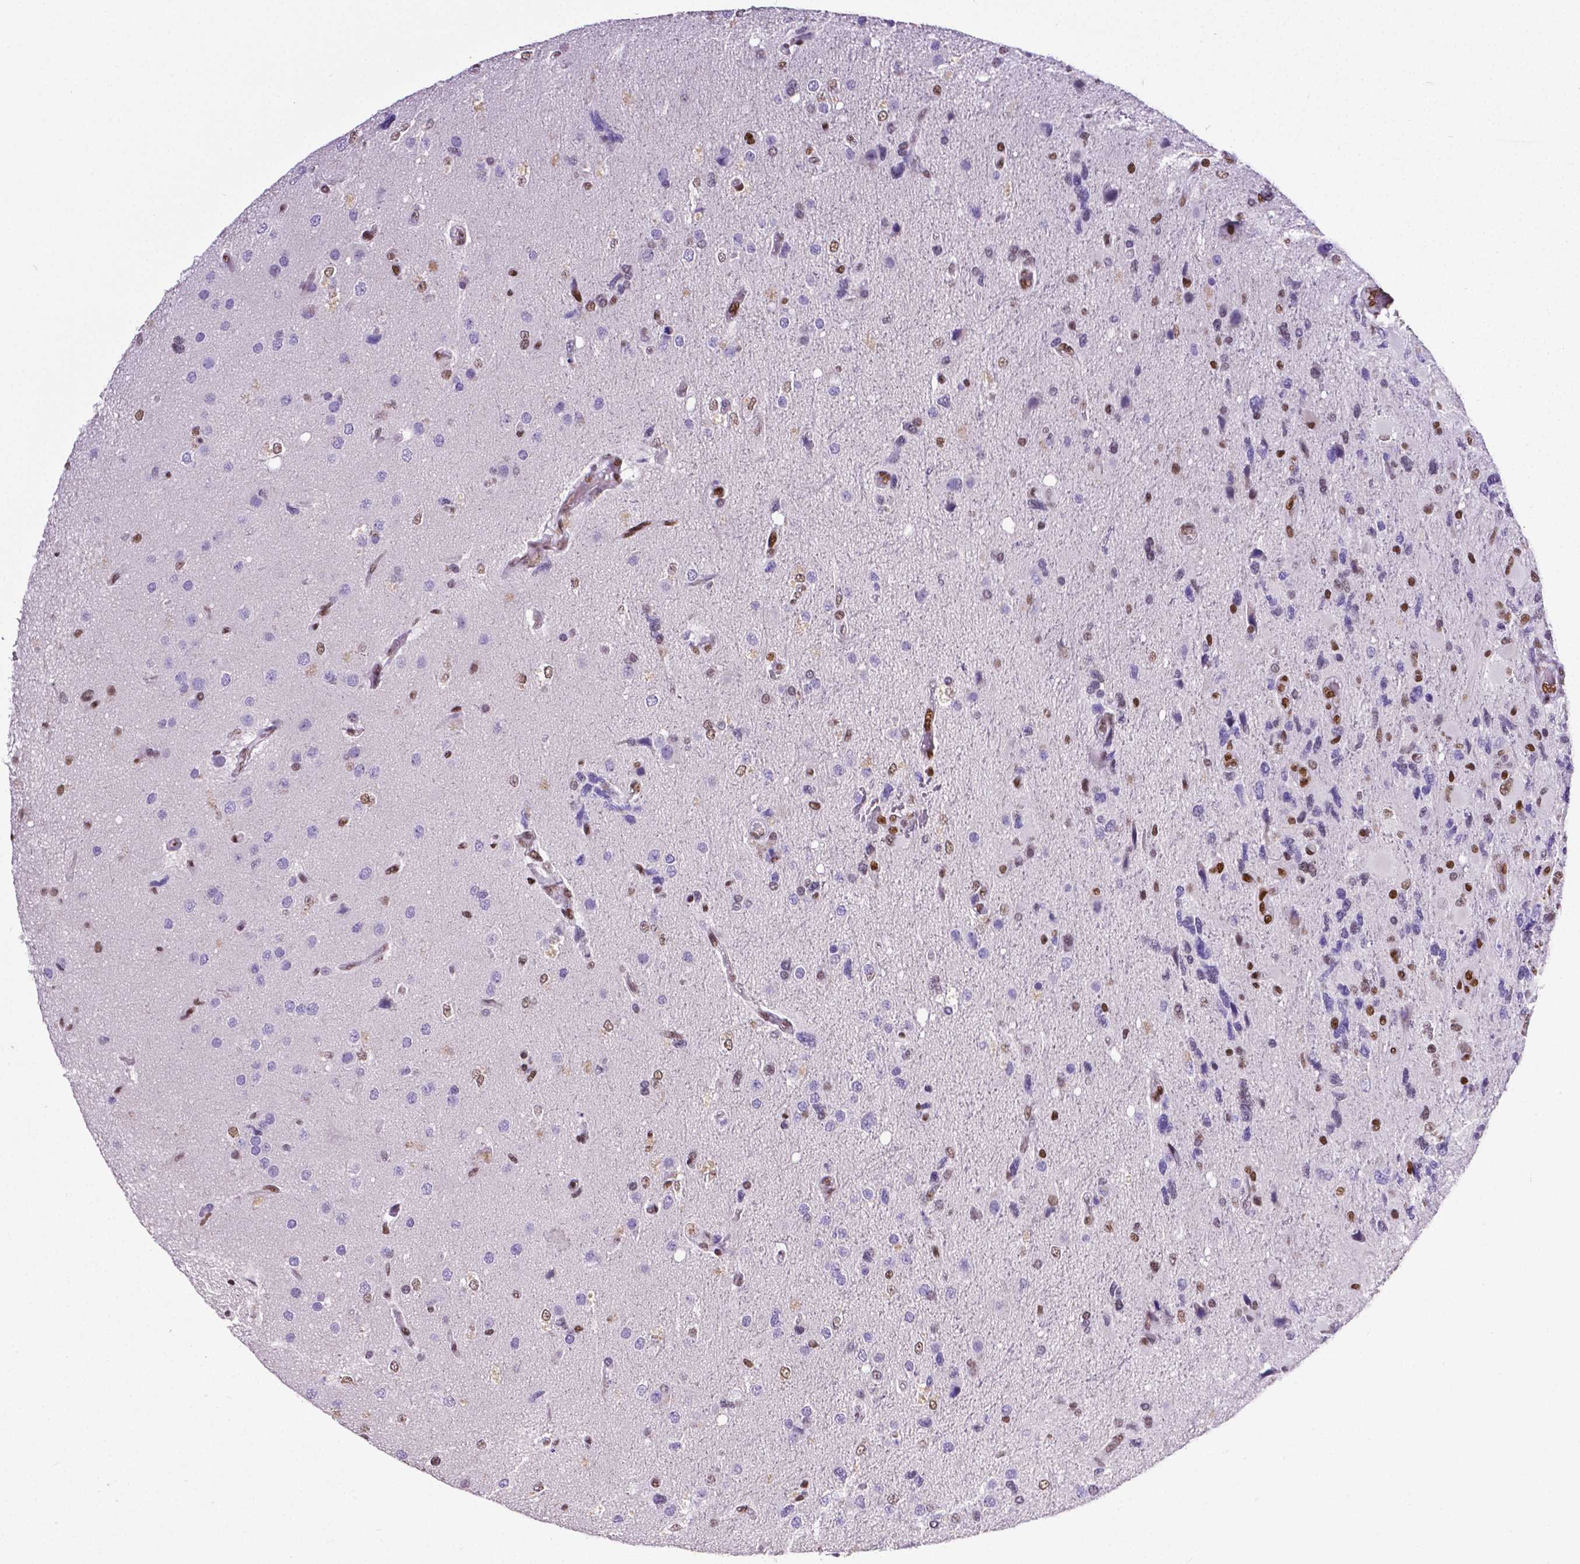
{"staining": {"intensity": "moderate", "quantity": "<25%", "location": "nuclear"}, "tissue": "glioma", "cell_type": "Tumor cells", "image_type": "cancer", "snomed": [{"axis": "morphology", "description": "Glioma, malignant, High grade"}, {"axis": "topography", "description": "Brain"}], "caption": "Immunohistochemical staining of human glioma demonstrates low levels of moderate nuclear expression in about <25% of tumor cells. (Stains: DAB in brown, nuclei in blue, Microscopy: brightfield microscopy at high magnification).", "gene": "REST", "patient": {"sex": "female", "age": 71}}